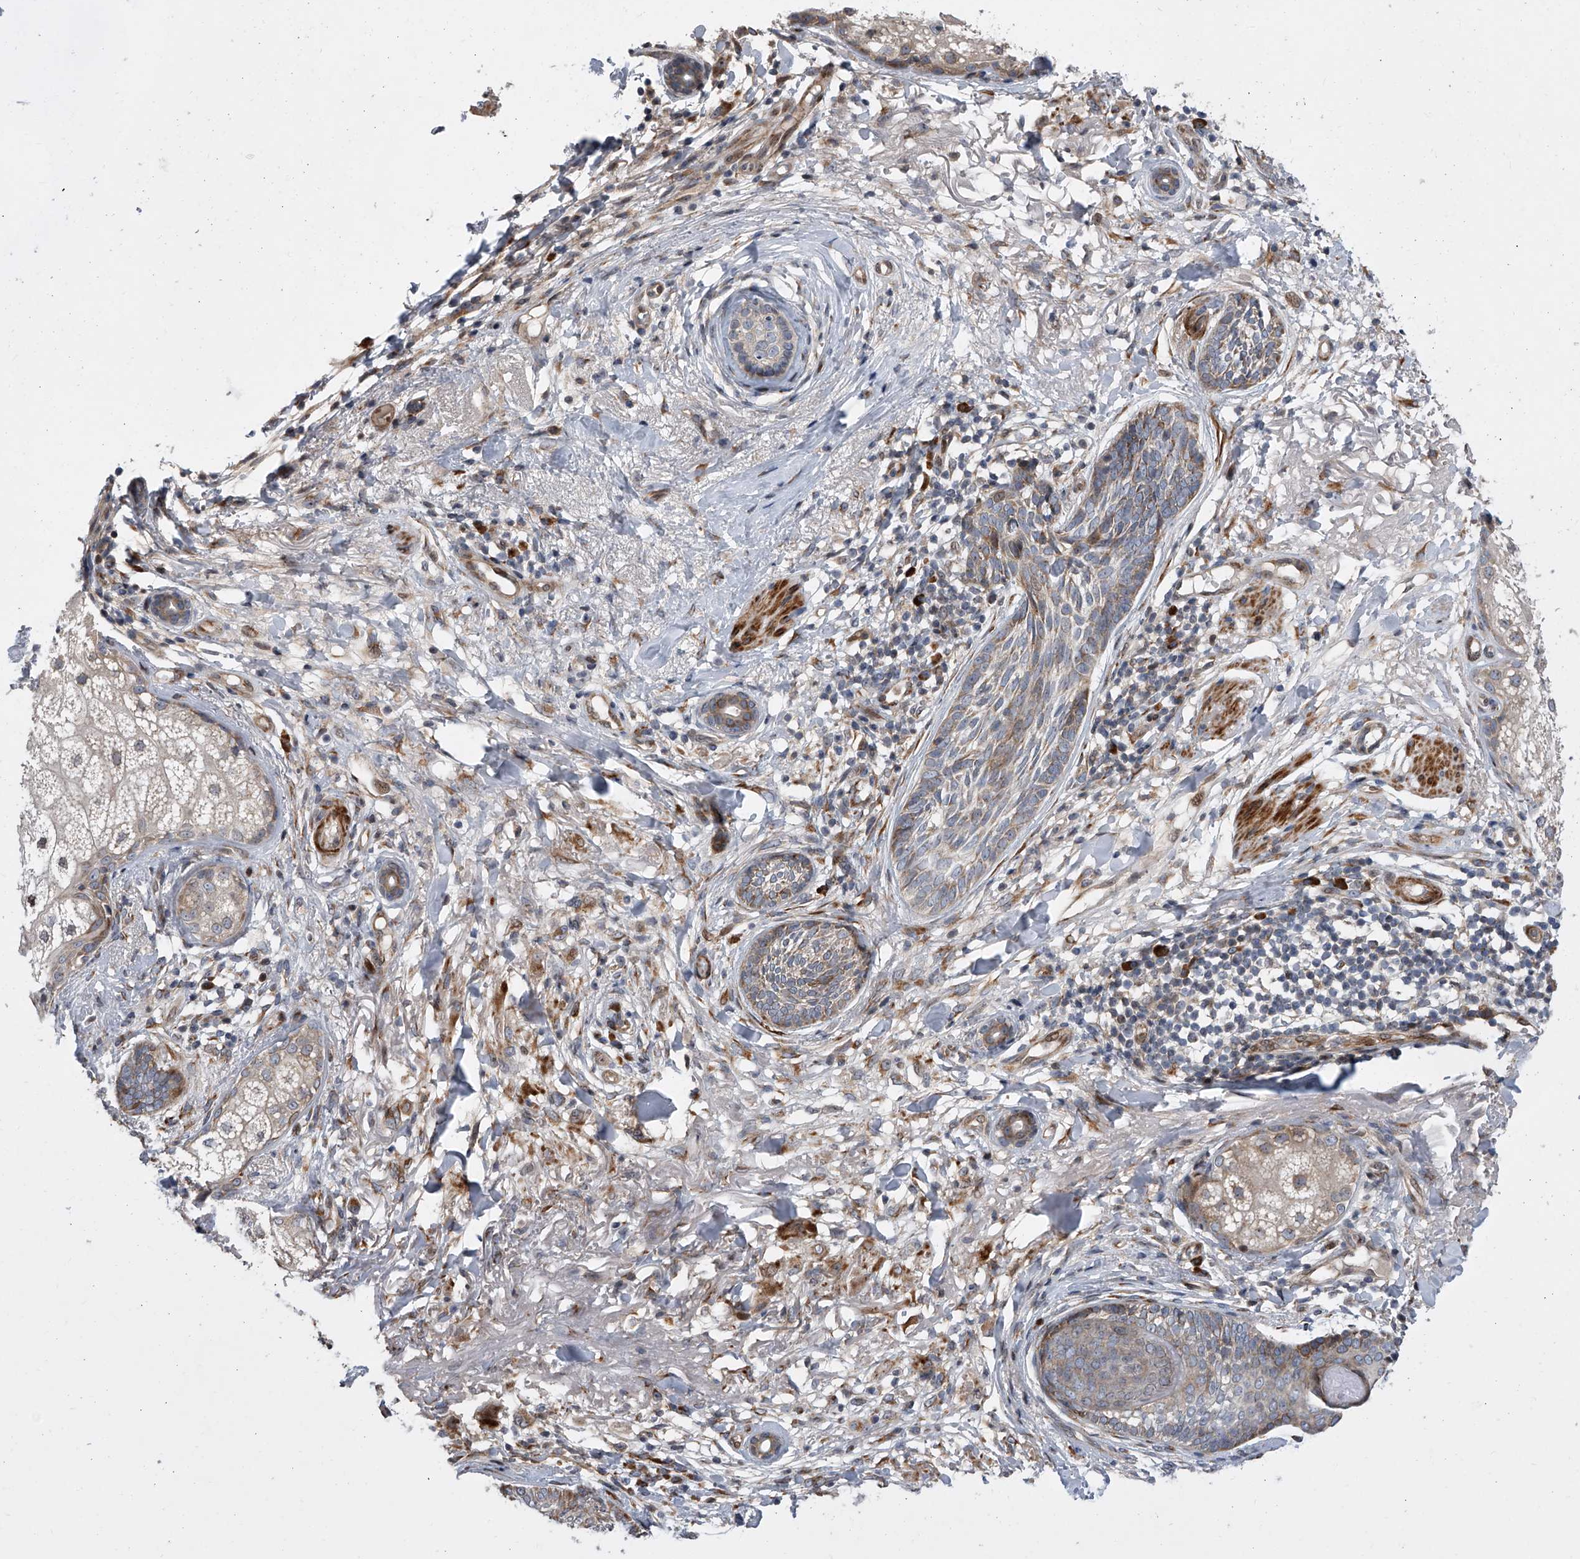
{"staining": {"intensity": "moderate", "quantity": "<25%", "location": "cytoplasmic/membranous"}, "tissue": "skin cancer", "cell_type": "Tumor cells", "image_type": "cancer", "snomed": [{"axis": "morphology", "description": "Basal cell carcinoma"}, {"axis": "topography", "description": "Skin"}], "caption": "The immunohistochemical stain highlights moderate cytoplasmic/membranous positivity in tumor cells of skin basal cell carcinoma tissue.", "gene": "DLGAP2", "patient": {"sex": "male", "age": 85}}